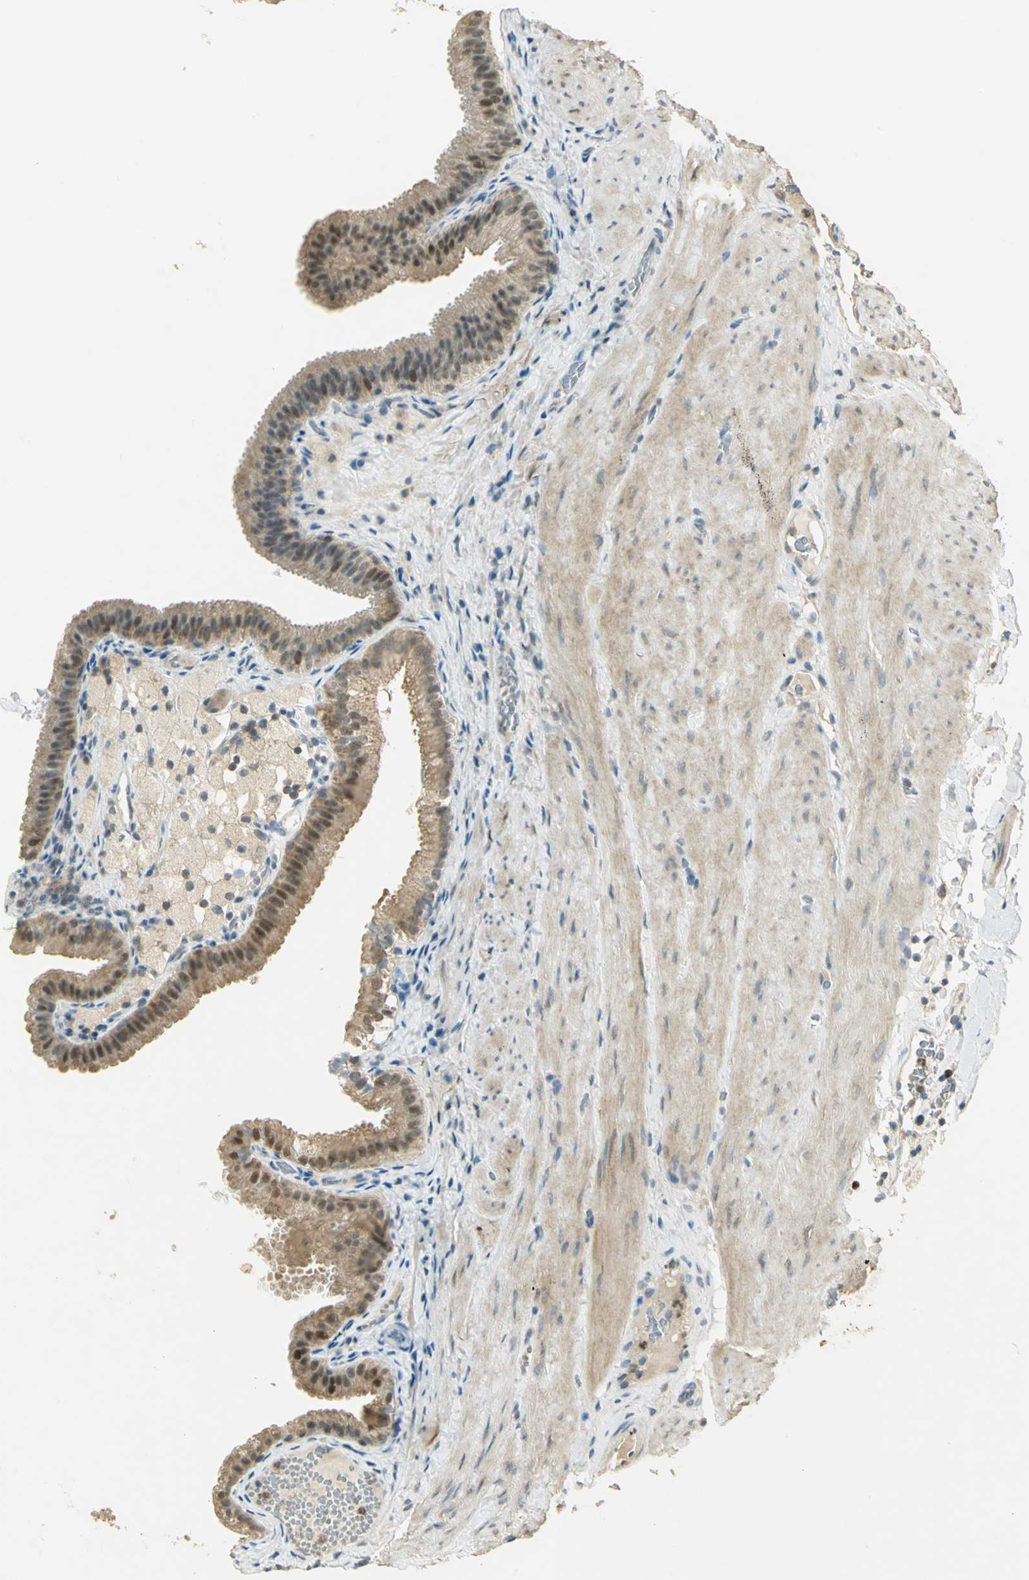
{"staining": {"intensity": "moderate", "quantity": ">75%", "location": "cytoplasmic/membranous,nuclear"}, "tissue": "gallbladder", "cell_type": "Glandular cells", "image_type": "normal", "snomed": [{"axis": "morphology", "description": "Normal tissue, NOS"}, {"axis": "topography", "description": "Gallbladder"}], "caption": "Moderate cytoplasmic/membranous,nuclear positivity for a protein is identified in about >75% of glandular cells of normal gallbladder using immunohistochemistry (IHC).", "gene": "BIRC2", "patient": {"sex": "female", "age": 24}}